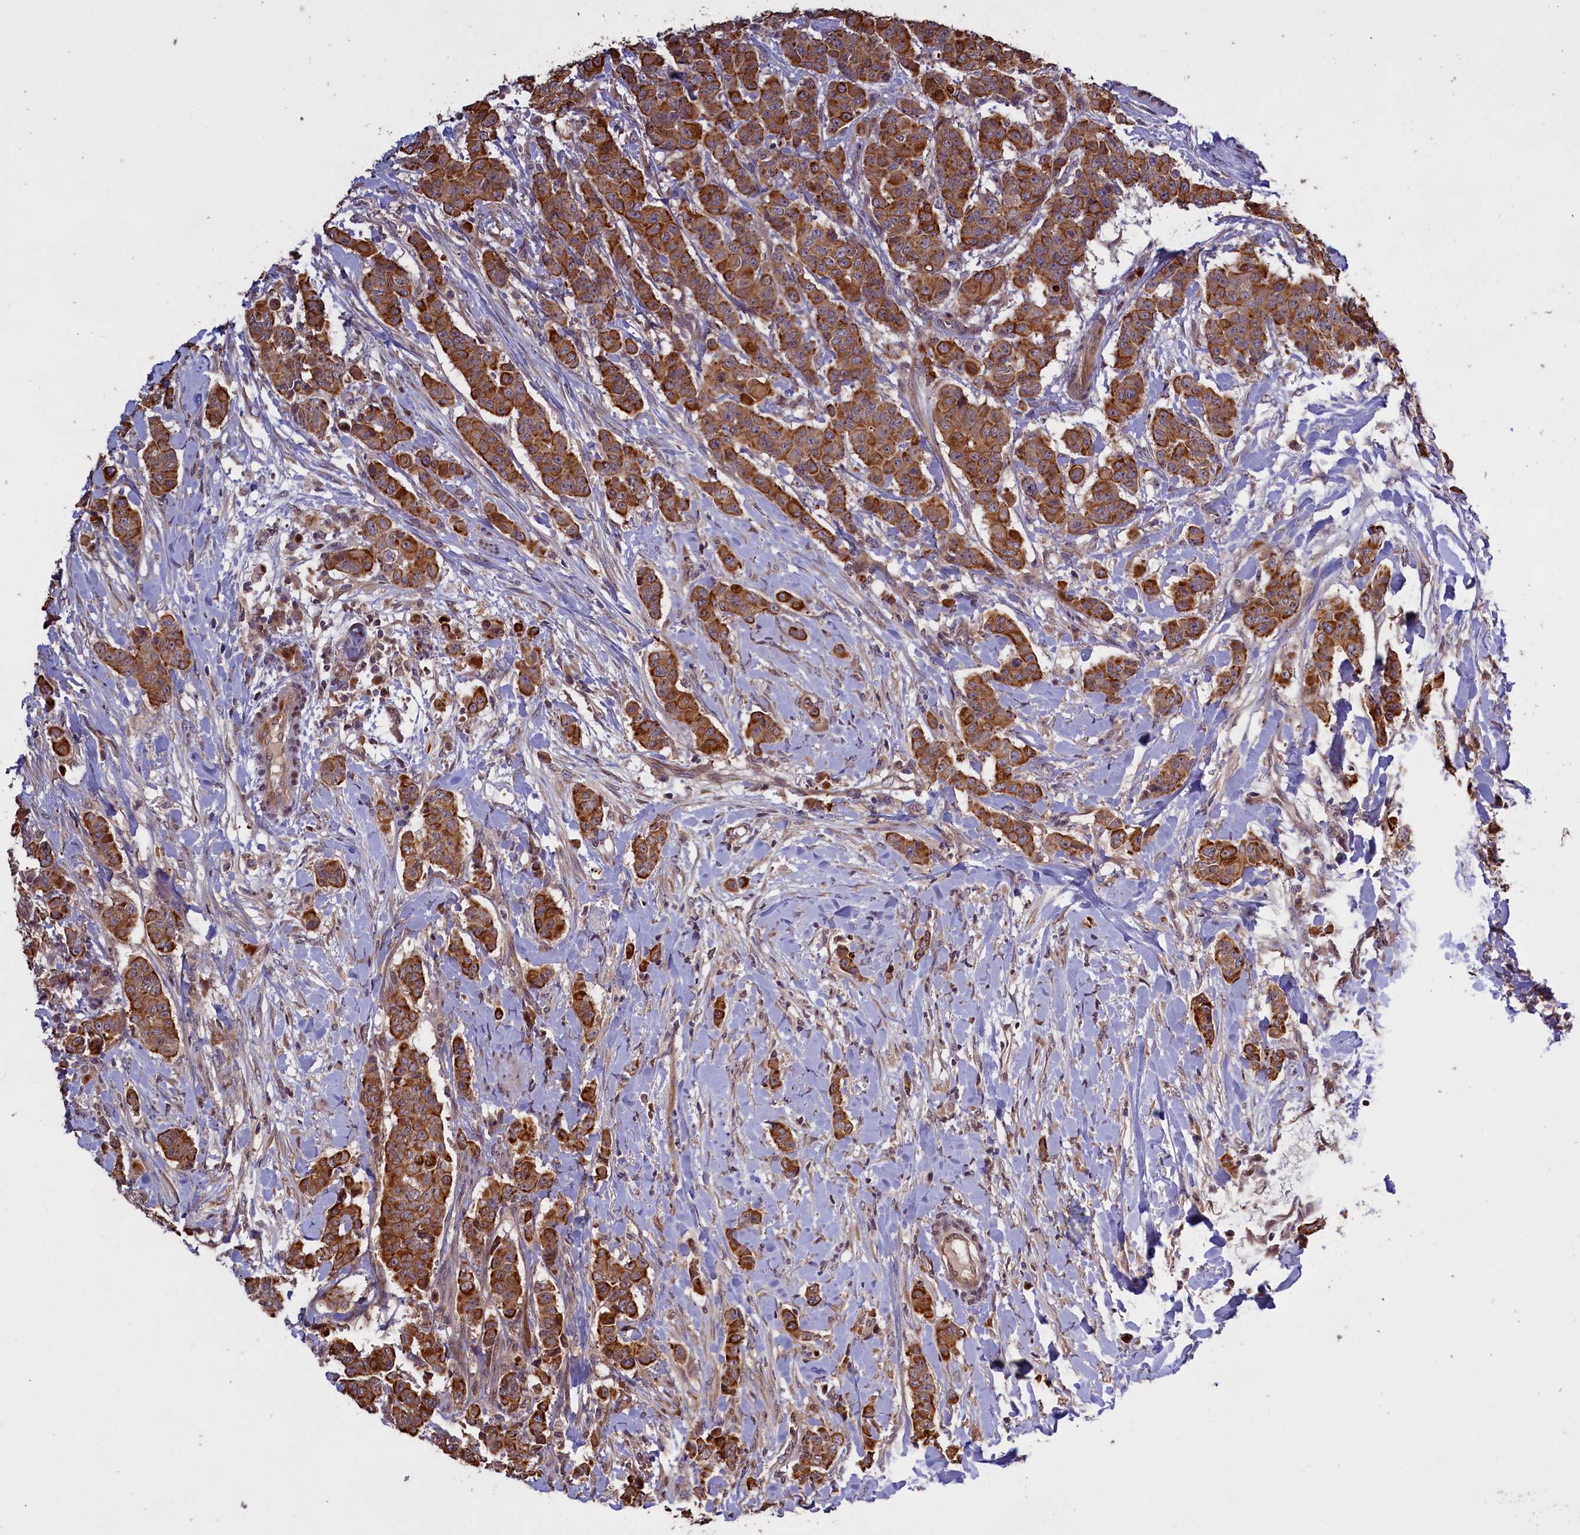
{"staining": {"intensity": "moderate", "quantity": ">75%", "location": "cytoplasmic/membranous"}, "tissue": "breast cancer", "cell_type": "Tumor cells", "image_type": "cancer", "snomed": [{"axis": "morphology", "description": "Duct carcinoma"}, {"axis": "topography", "description": "Breast"}], "caption": "Breast cancer stained for a protein exhibits moderate cytoplasmic/membranous positivity in tumor cells.", "gene": "DENND1B", "patient": {"sex": "female", "age": 40}}